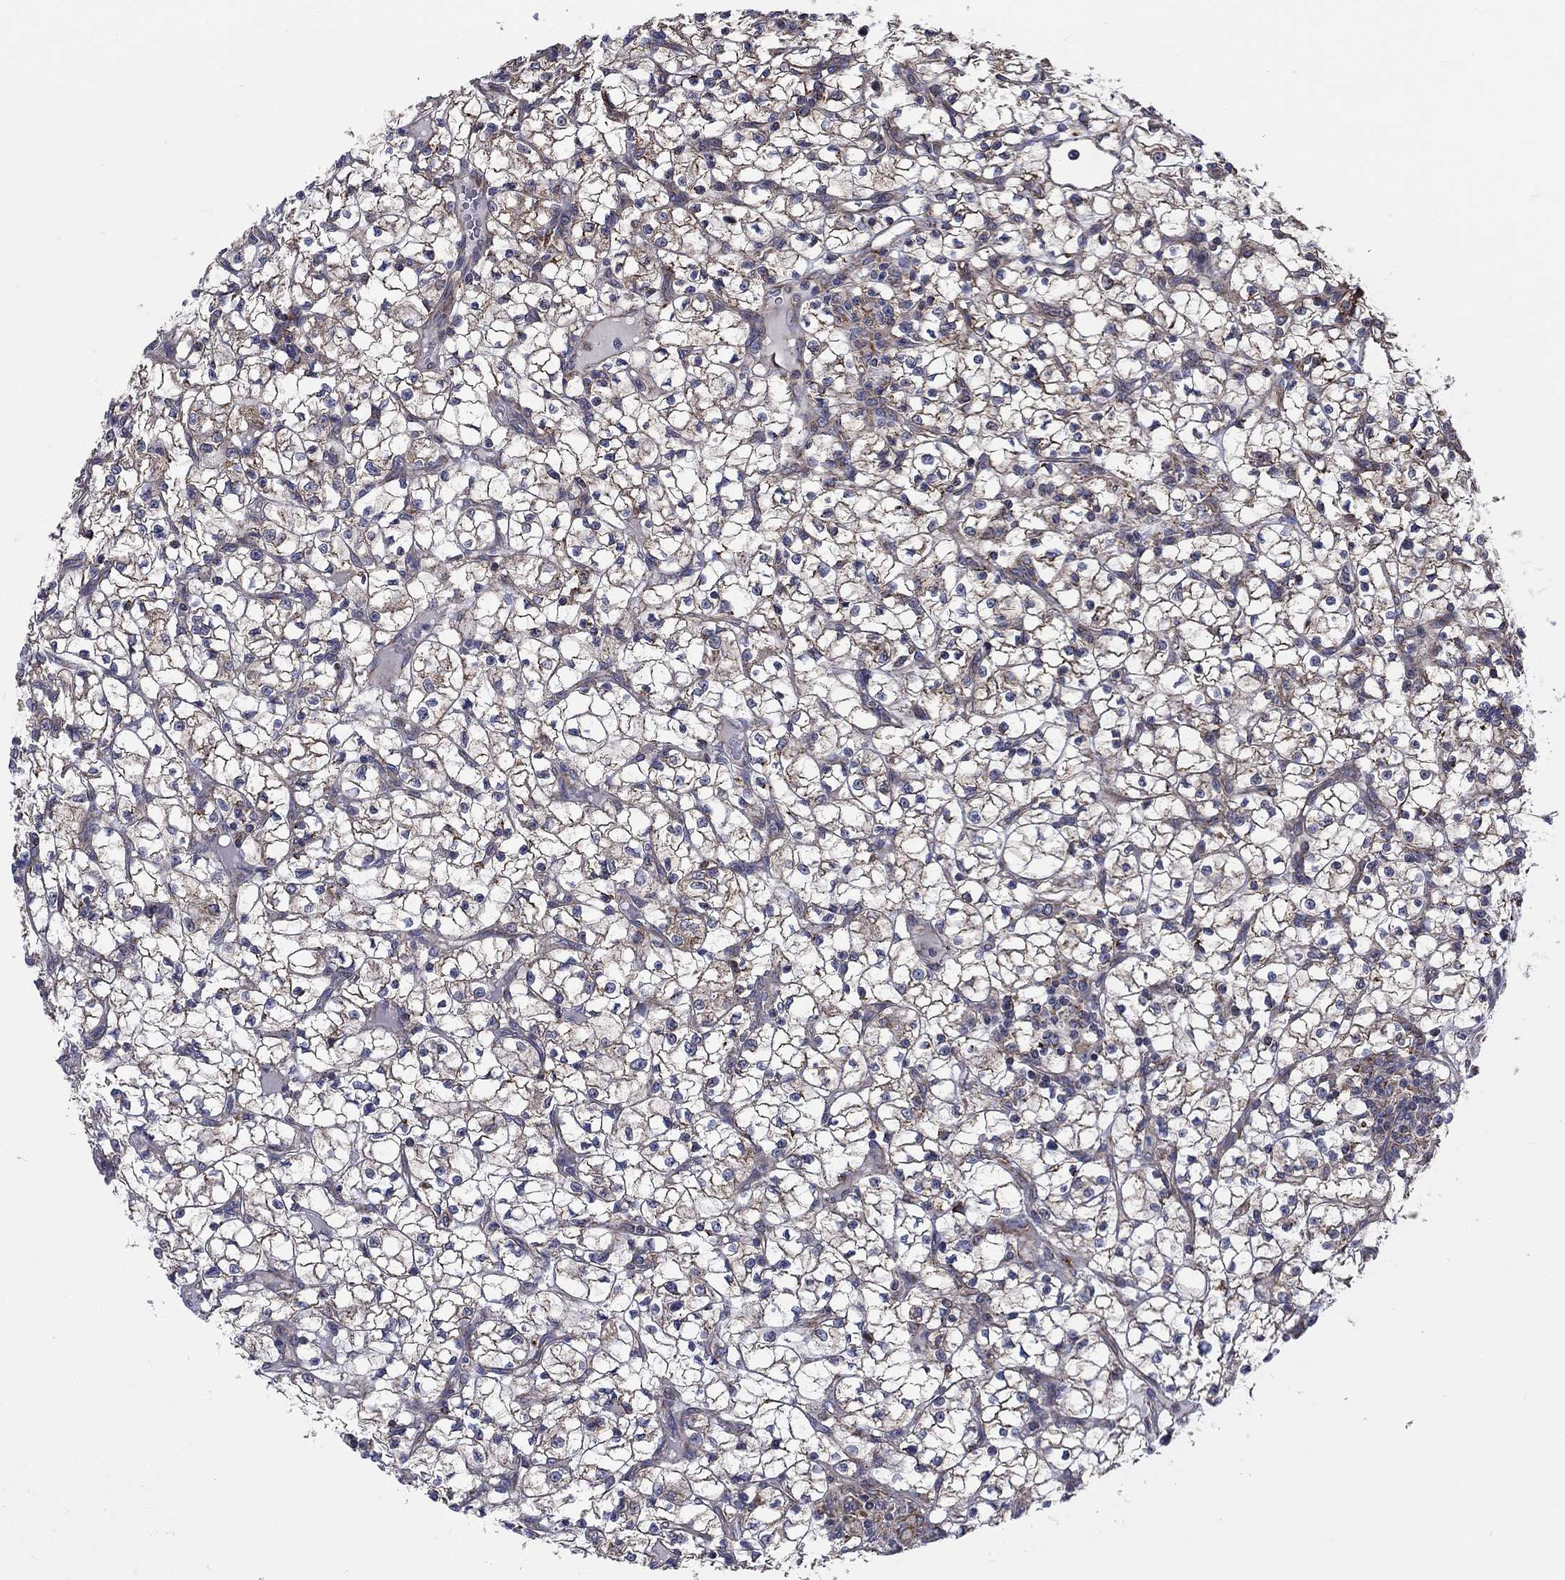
{"staining": {"intensity": "negative", "quantity": "none", "location": "none"}, "tissue": "renal cancer", "cell_type": "Tumor cells", "image_type": "cancer", "snomed": [{"axis": "morphology", "description": "Adenocarcinoma, NOS"}, {"axis": "topography", "description": "Kidney"}], "caption": "Immunohistochemical staining of renal adenocarcinoma demonstrates no significant expression in tumor cells. (DAB IHC, high magnification).", "gene": "RPLP0", "patient": {"sex": "female", "age": 64}}